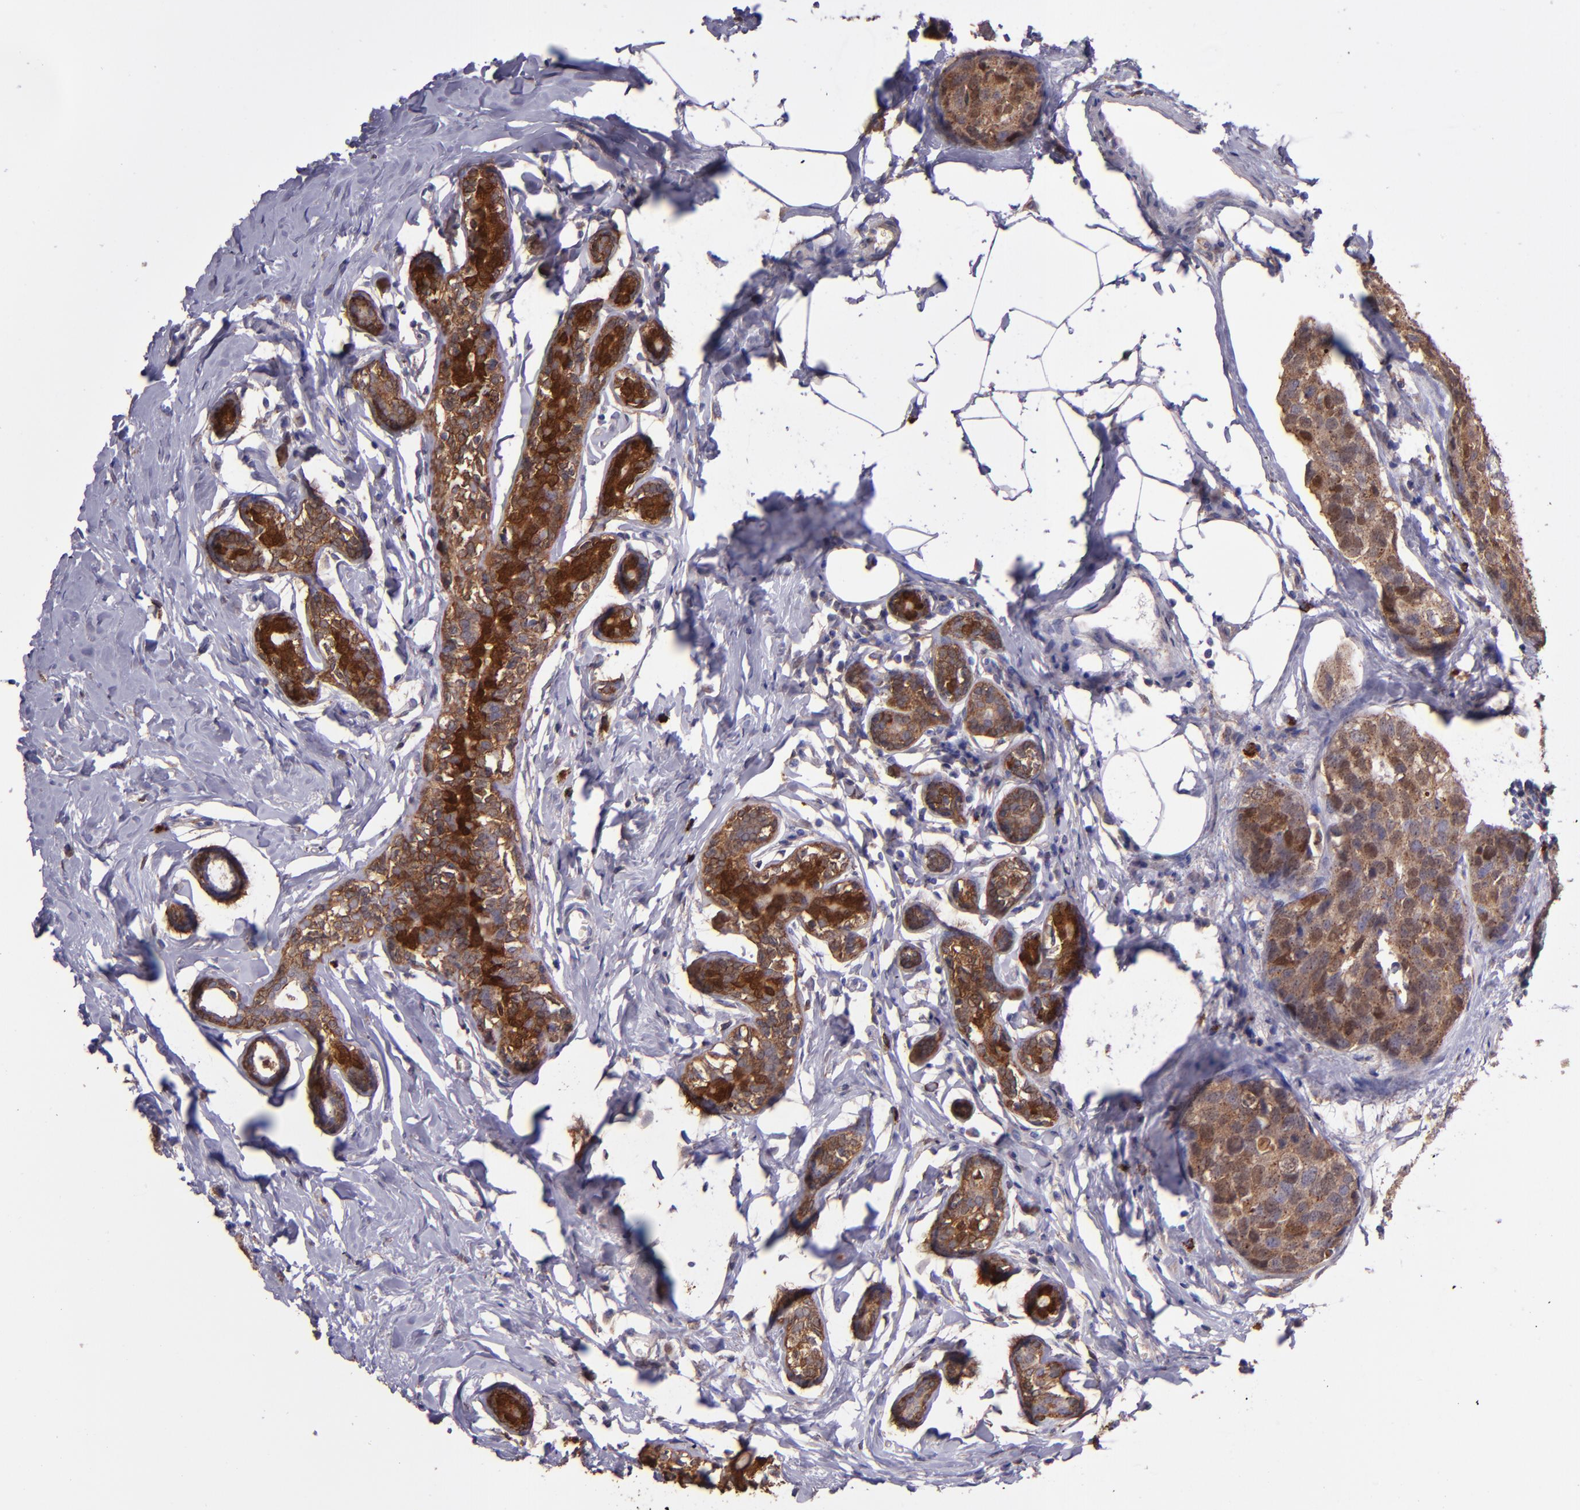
{"staining": {"intensity": "moderate", "quantity": ">75%", "location": "cytoplasmic/membranous,nuclear"}, "tissue": "breast cancer", "cell_type": "Tumor cells", "image_type": "cancer", "snomed": [{"axis": "morphology", "description": "Normal tissue, NOS"}, {"axis": "morphology", "description": "Duct carcinoma"}, {"axis": "topography", "description": "Breast"}], "caption": "Human breast intraductal carcinoma stained with a protein marker reveals moderate staining in tumor cells.", "gene": "WASHC1", "patient": {"sex": "female", "age": 50}}